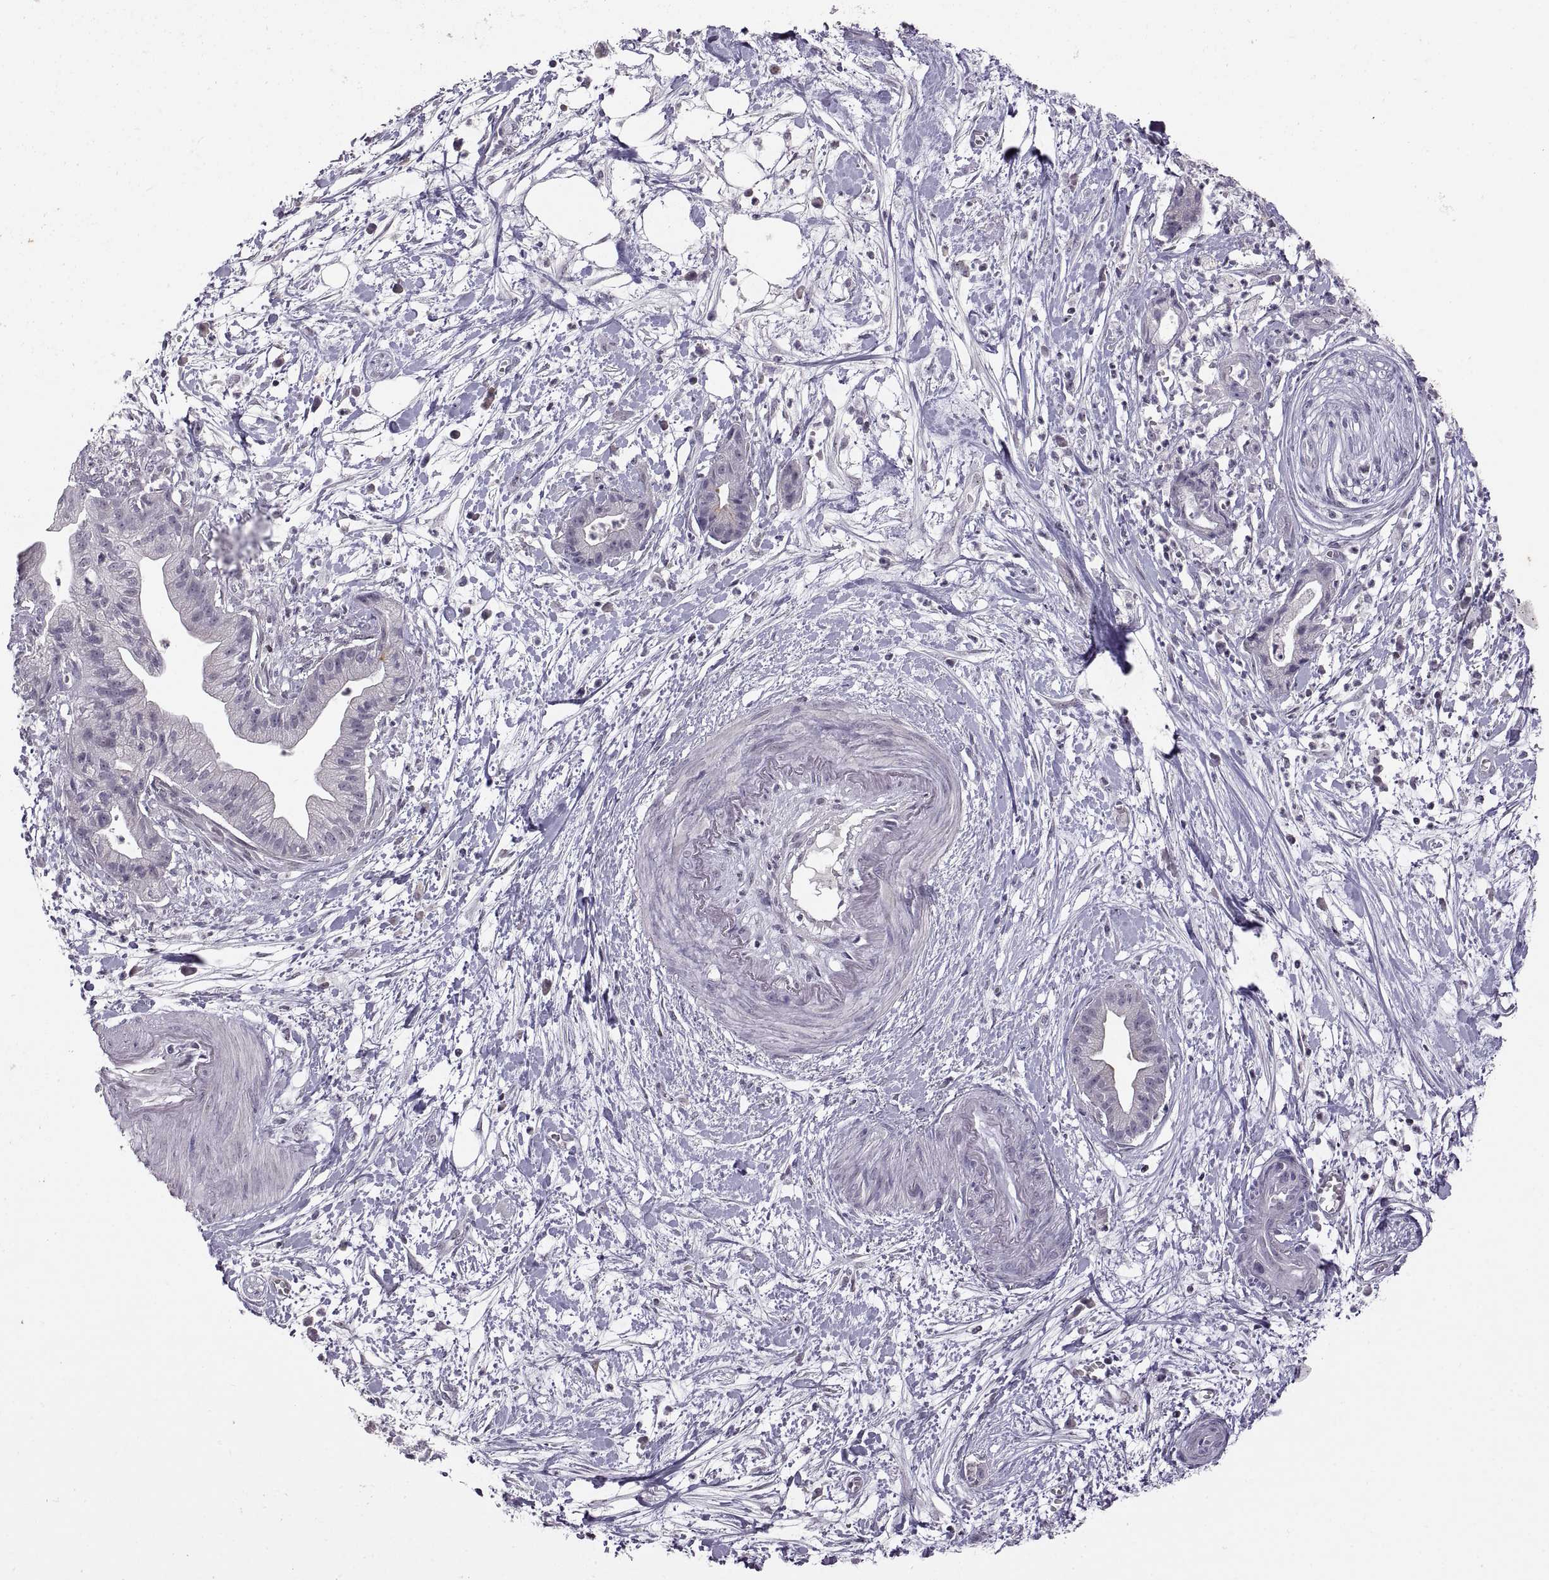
{"staining": {"intensity": "negative", "quantity": "none", "location": "none"}, "tissue": "pancreatic cancer", "cell_type": "Tumor cells", "image_type": "cancer", "snomed": [{"axis": "morphology", "description": "Normal tissue, NOS"}, {"axis": "morphology", "description": "Adenocarcinoma, NOS"}, {"axis": "topography", "description": "Lymph node"}, {"axis": "topography", "description": "Pancreas"}], "caption": "This is an IHC histopathology image of human pancreatic cancer (adenocarcinoma). There is no expression in tumor cells.", "gene": "NEK2", "patient": {"sex": "female", "age": 58}}